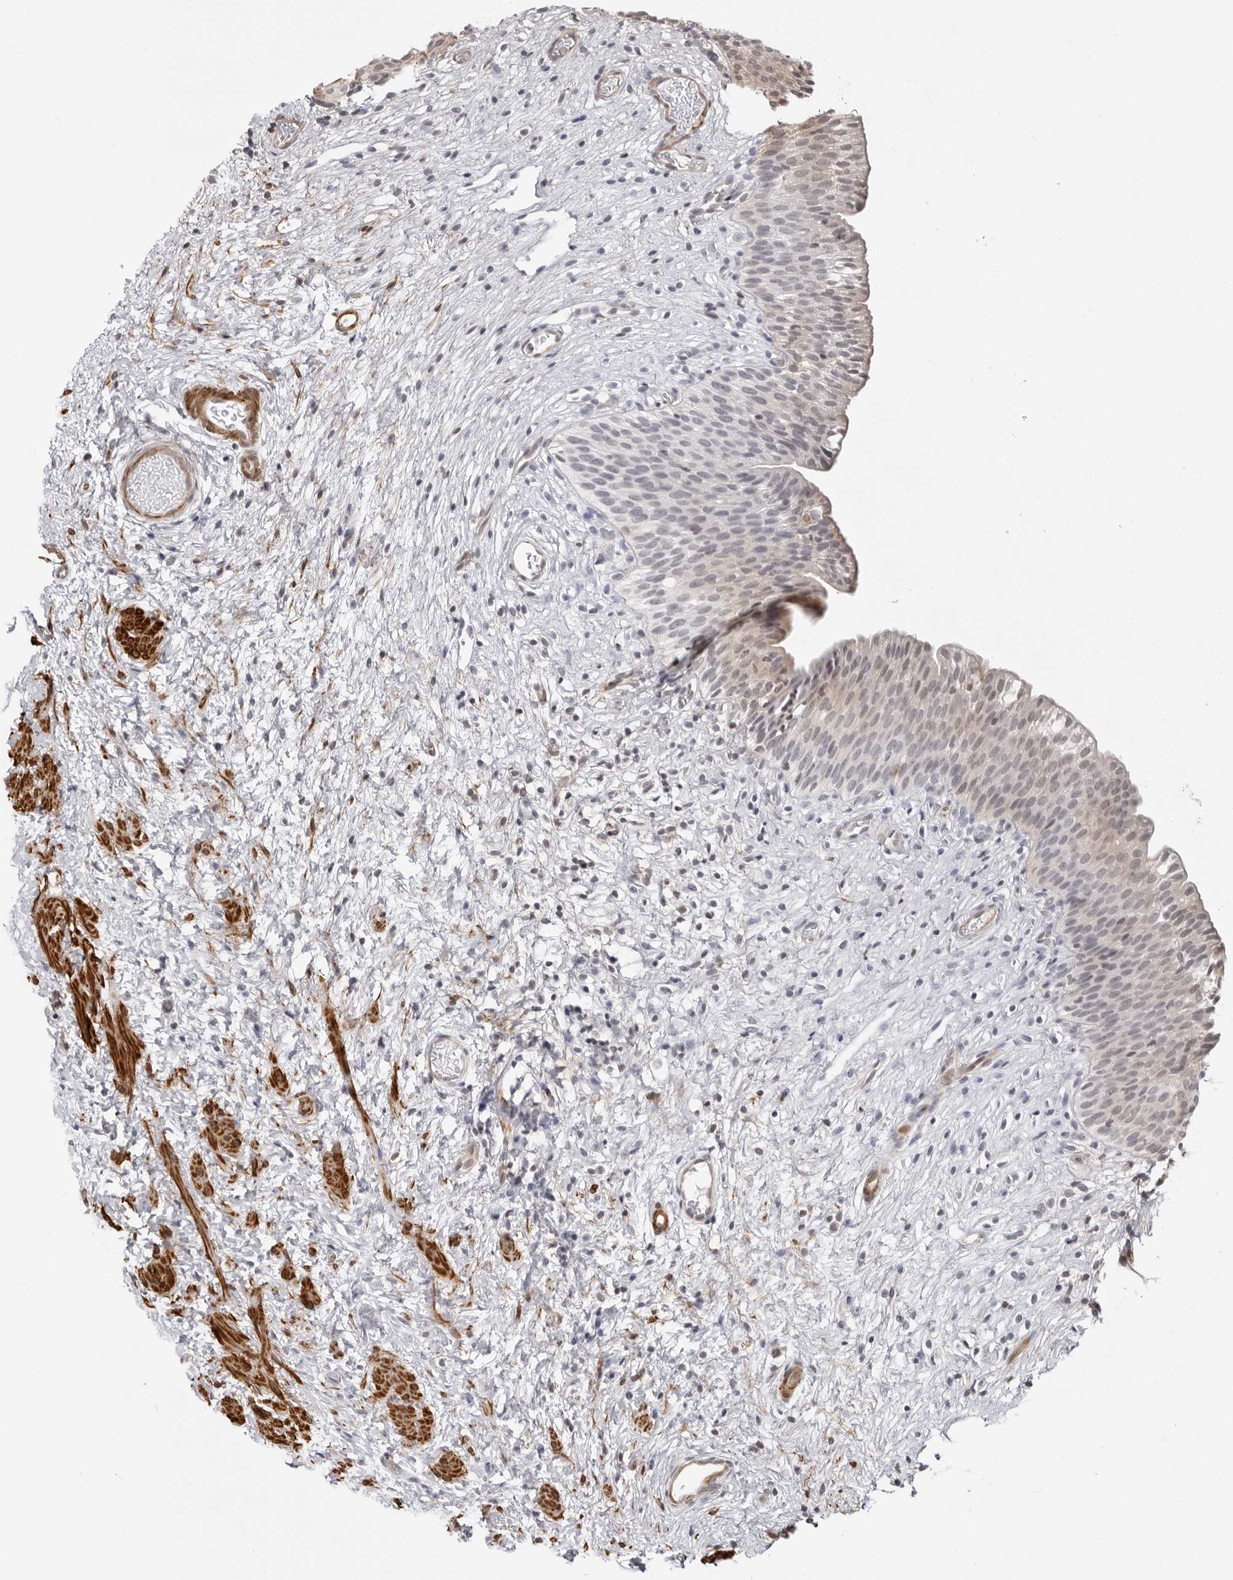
{"staining": {"intensity": "weak", "quantity": "<25%", "location": "cytoplasmic/membranous"}, "tissue": "urinary bladder", "cell_type": "Urothelial cells", "image_type": "normal", "snomed": [{"axis": "morphology", "description": "Normal tissue, NOS"}, {"axis": "topography", "description": "Urinary bladder"}], "caption": "Immunohistochemistry photomicrograph of unremarkable urinary bladder: urinary bladder stained with DAB (3,3'-diaminobenzidine) demonstrates no significant protein expression in urothelial cells.", "gene": "UNK", "patient": {"sex": "male", "age": 1}}